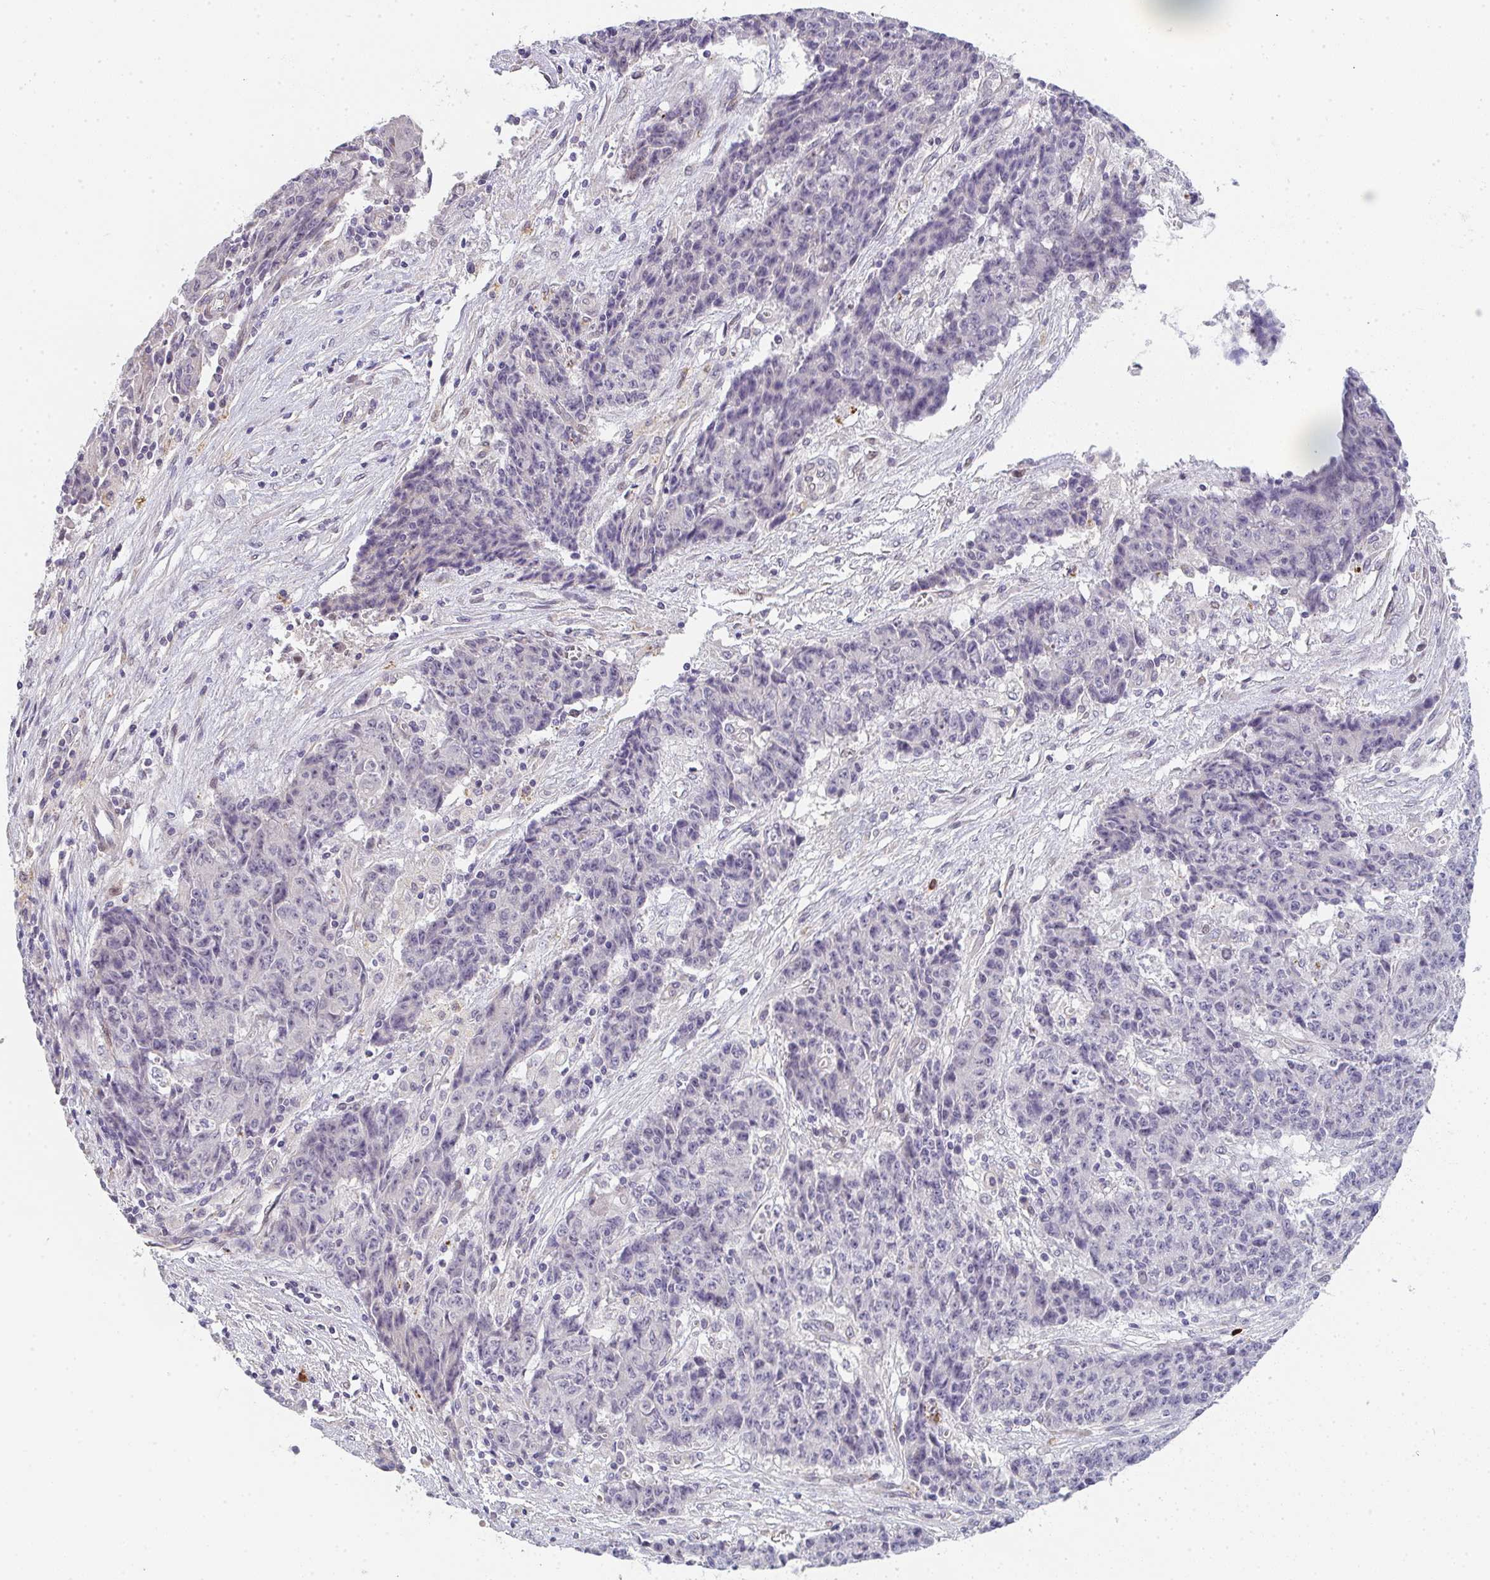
{"staining": {"intensity": "negative", "quantity": "none", "location": "none"}, "tissue": "ovarian cancer", "cell_type": "Tumor cells", "image_type": "cancer", "snomed": [{"axis": "morphology", "description": "Carcinoma, endometroid"}, {"axis": "topography", "description": "Ovary"}], "caption": "DAB immunohistochemical staining of ovarian cancer (endometroid carcinoma) exhibits no significant positivity in tumor cells.", "gene": "TNFRSF10A", "patient": {"sex": "female", "age": 42}}